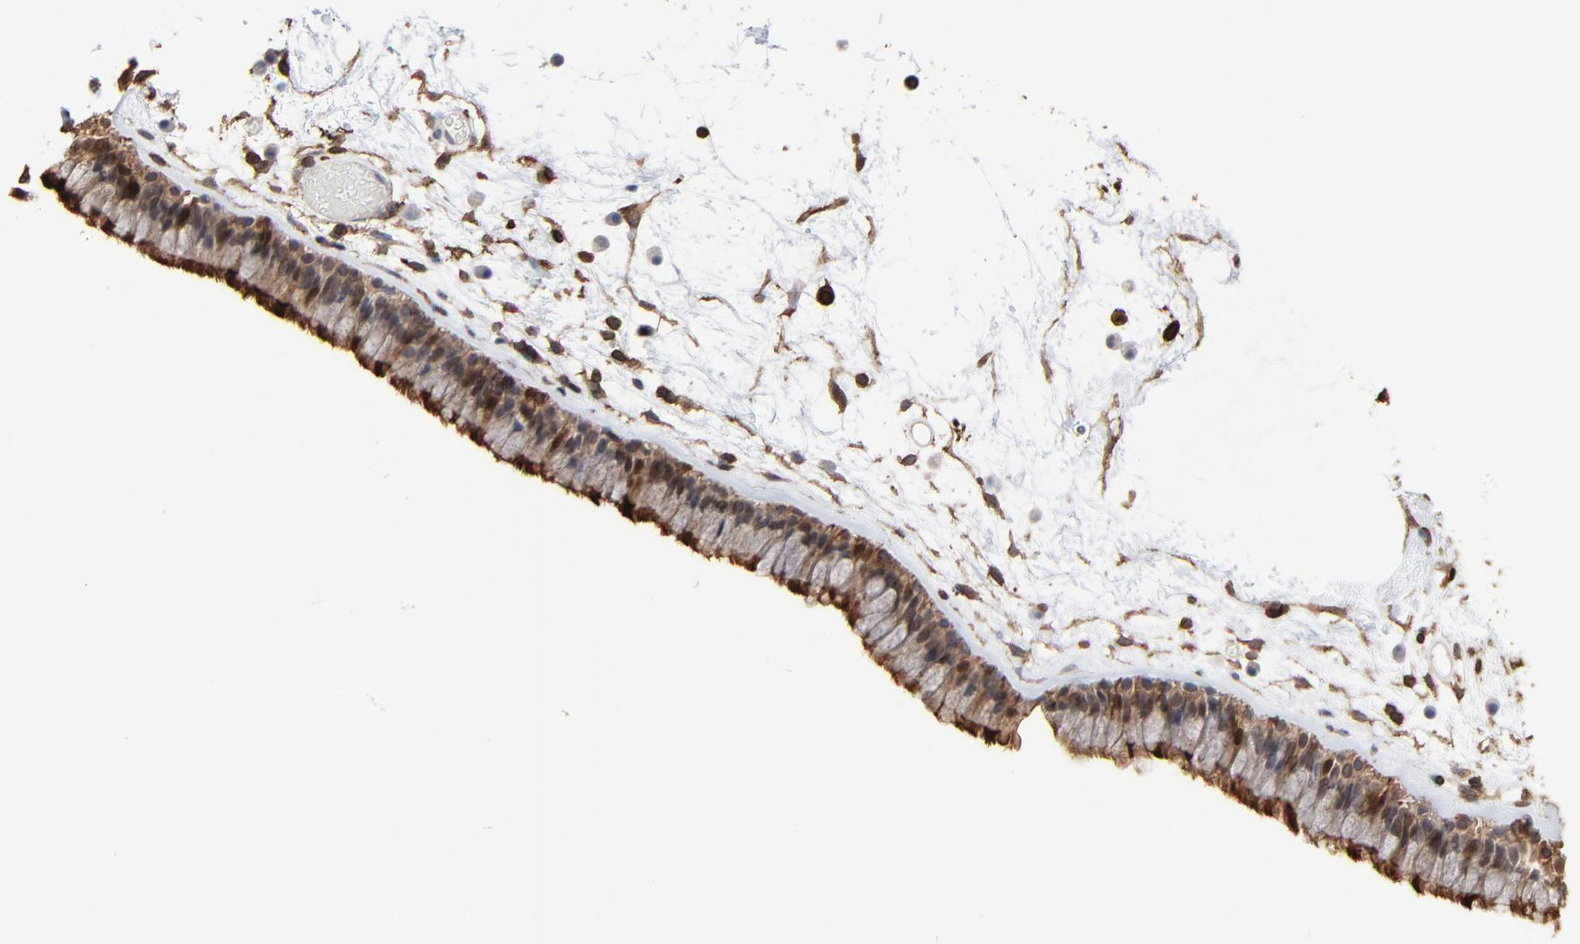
{"staining": {"intensity": "strong", "quantity": "25%-75%", "location": "cytoplasmic/membranous,nuclear"}, "tissue": "nasopharynx", "cell_type": "Respiratory epithelial cells", "image_type": "normal", "snomed": [{"axis": "morphology", "description": "Normal tissue, NOS"}, {"axis": "morphology", "description": "Inflammation, NOS"}, {"axis": "topography", "description": "Nasopharynx"}], "caption": "IHC (DAB) staining of unremarkable human nasopharynx shows strong cytoplasmic/membranous,nuclear protein expression in about 25%-75% of respiratory epithelial cells. The staining is performed using DAB (3,3'-diaminobenzidine) brown chromogen to label protein expression. The nuclei are counter-stained blue using hematoxylin.", "gene": "SLC6A14", "patient": {"sex": "male", "age": 48}}